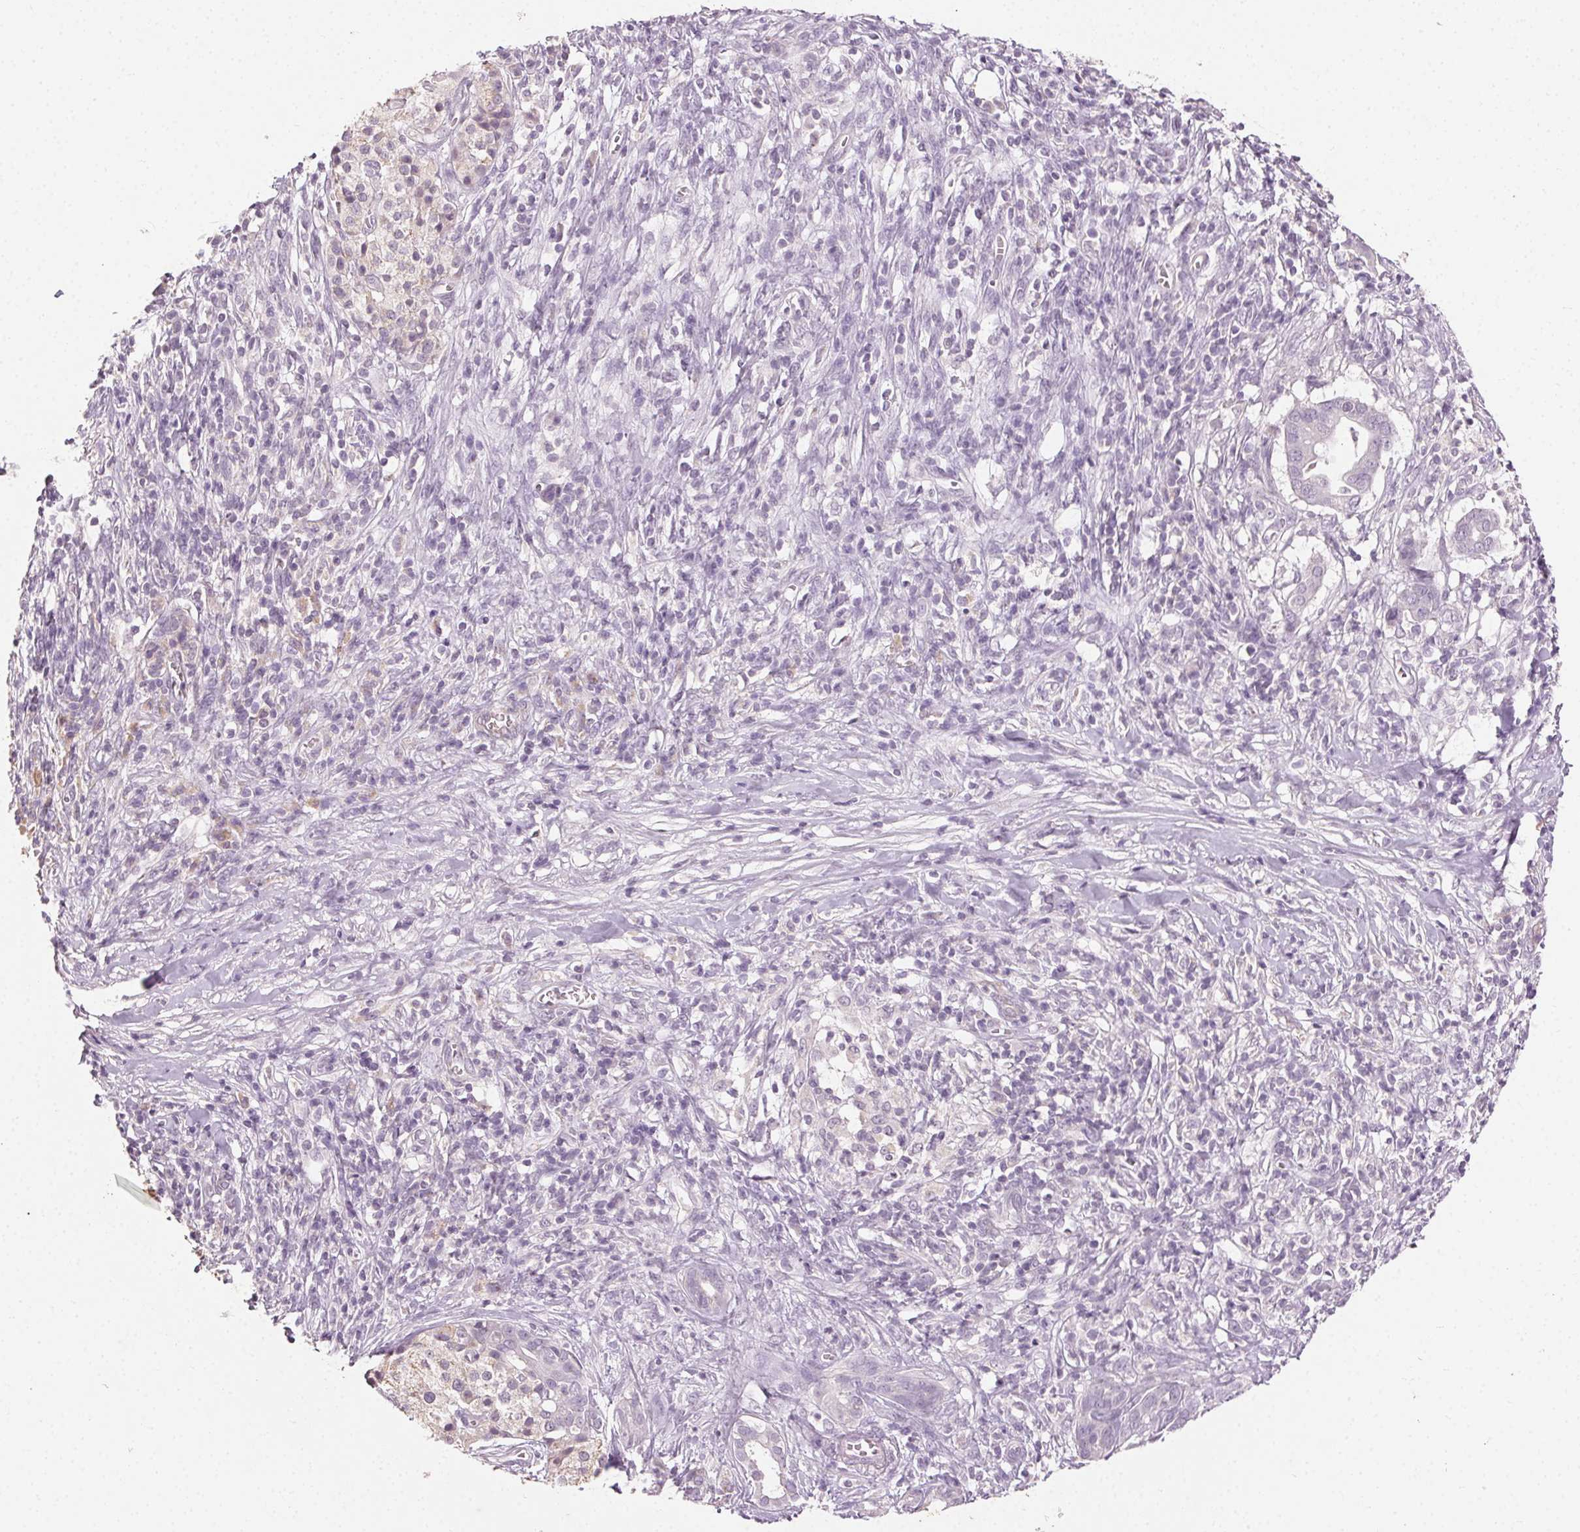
{"staining": {"intensity": "negative", "quantity": "none", "location": "none"}, "tissue": "pancreatic cancer", "cell_type": "Tumor cells", "image_type": "cancer", "snomed": [{"axis": "morphology", "description": "Adenocarcinoma, NOS"}, {"axis": "topography", "description": "Pancreas"}], "caption": "Tumor cells are negative for protein expression in human pancreatic cancer. (DAB immunohistochemistry with hematoxylin counter stain).", "gene": "CLTRN", "patient": {"sex": "male", "age": 61}}